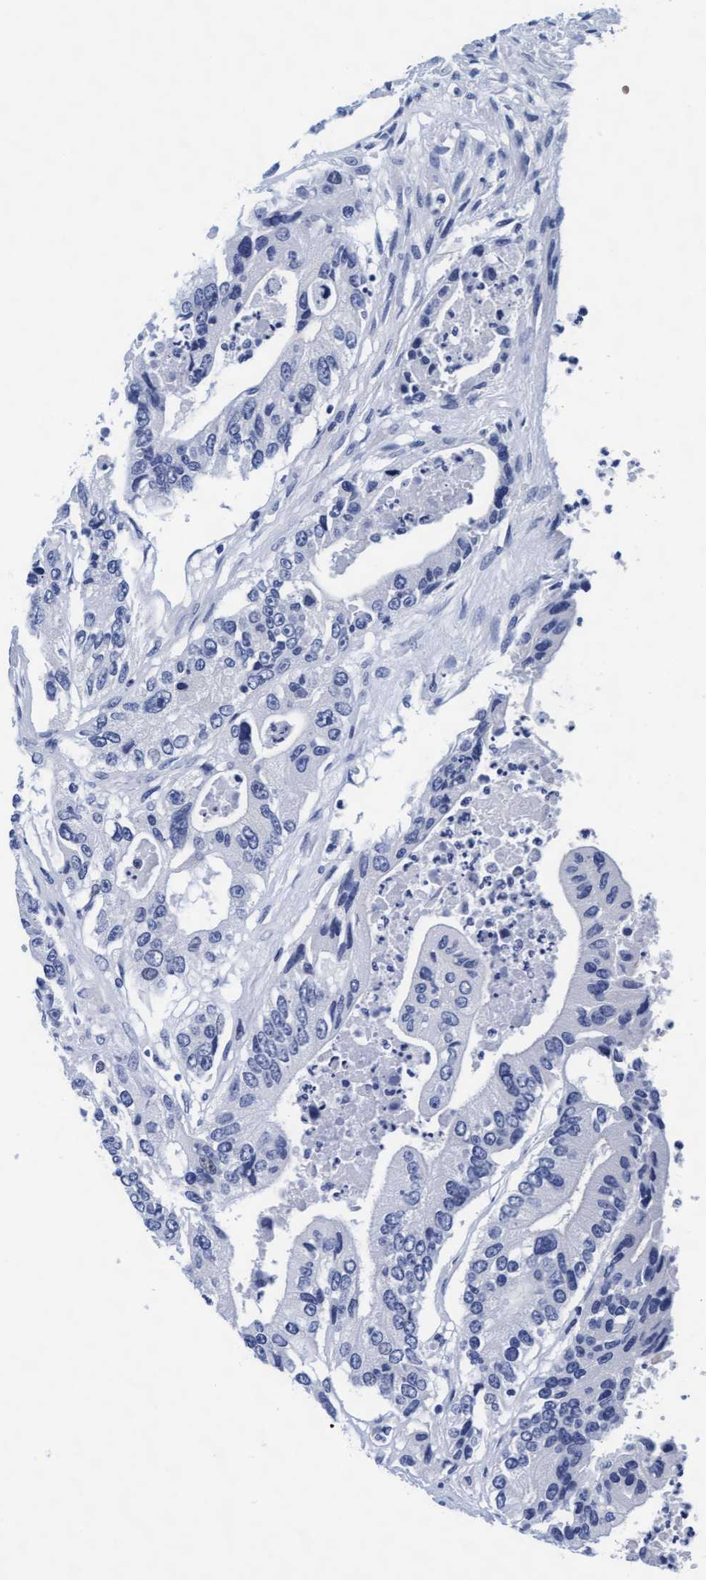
{"staining": {"intensity": "negative", "quantity": "none", "location": "none"}, "tissue": "colorectal cancer", "cell_type": "Tumor cells", "image_type": "cancer", "snomed": [{"axis": "morphology", "description": "Adenocarcinoma, NOS"}, {"axis": "topography", "description": "Colon"}], "caption": "Immunohistochemical staining of human colorectal cancer (adenocarcinoma) exhibits no significant staining in tumor cells.", "gene": "ARSG", "patient": {"sex": "female", "age": 77}}